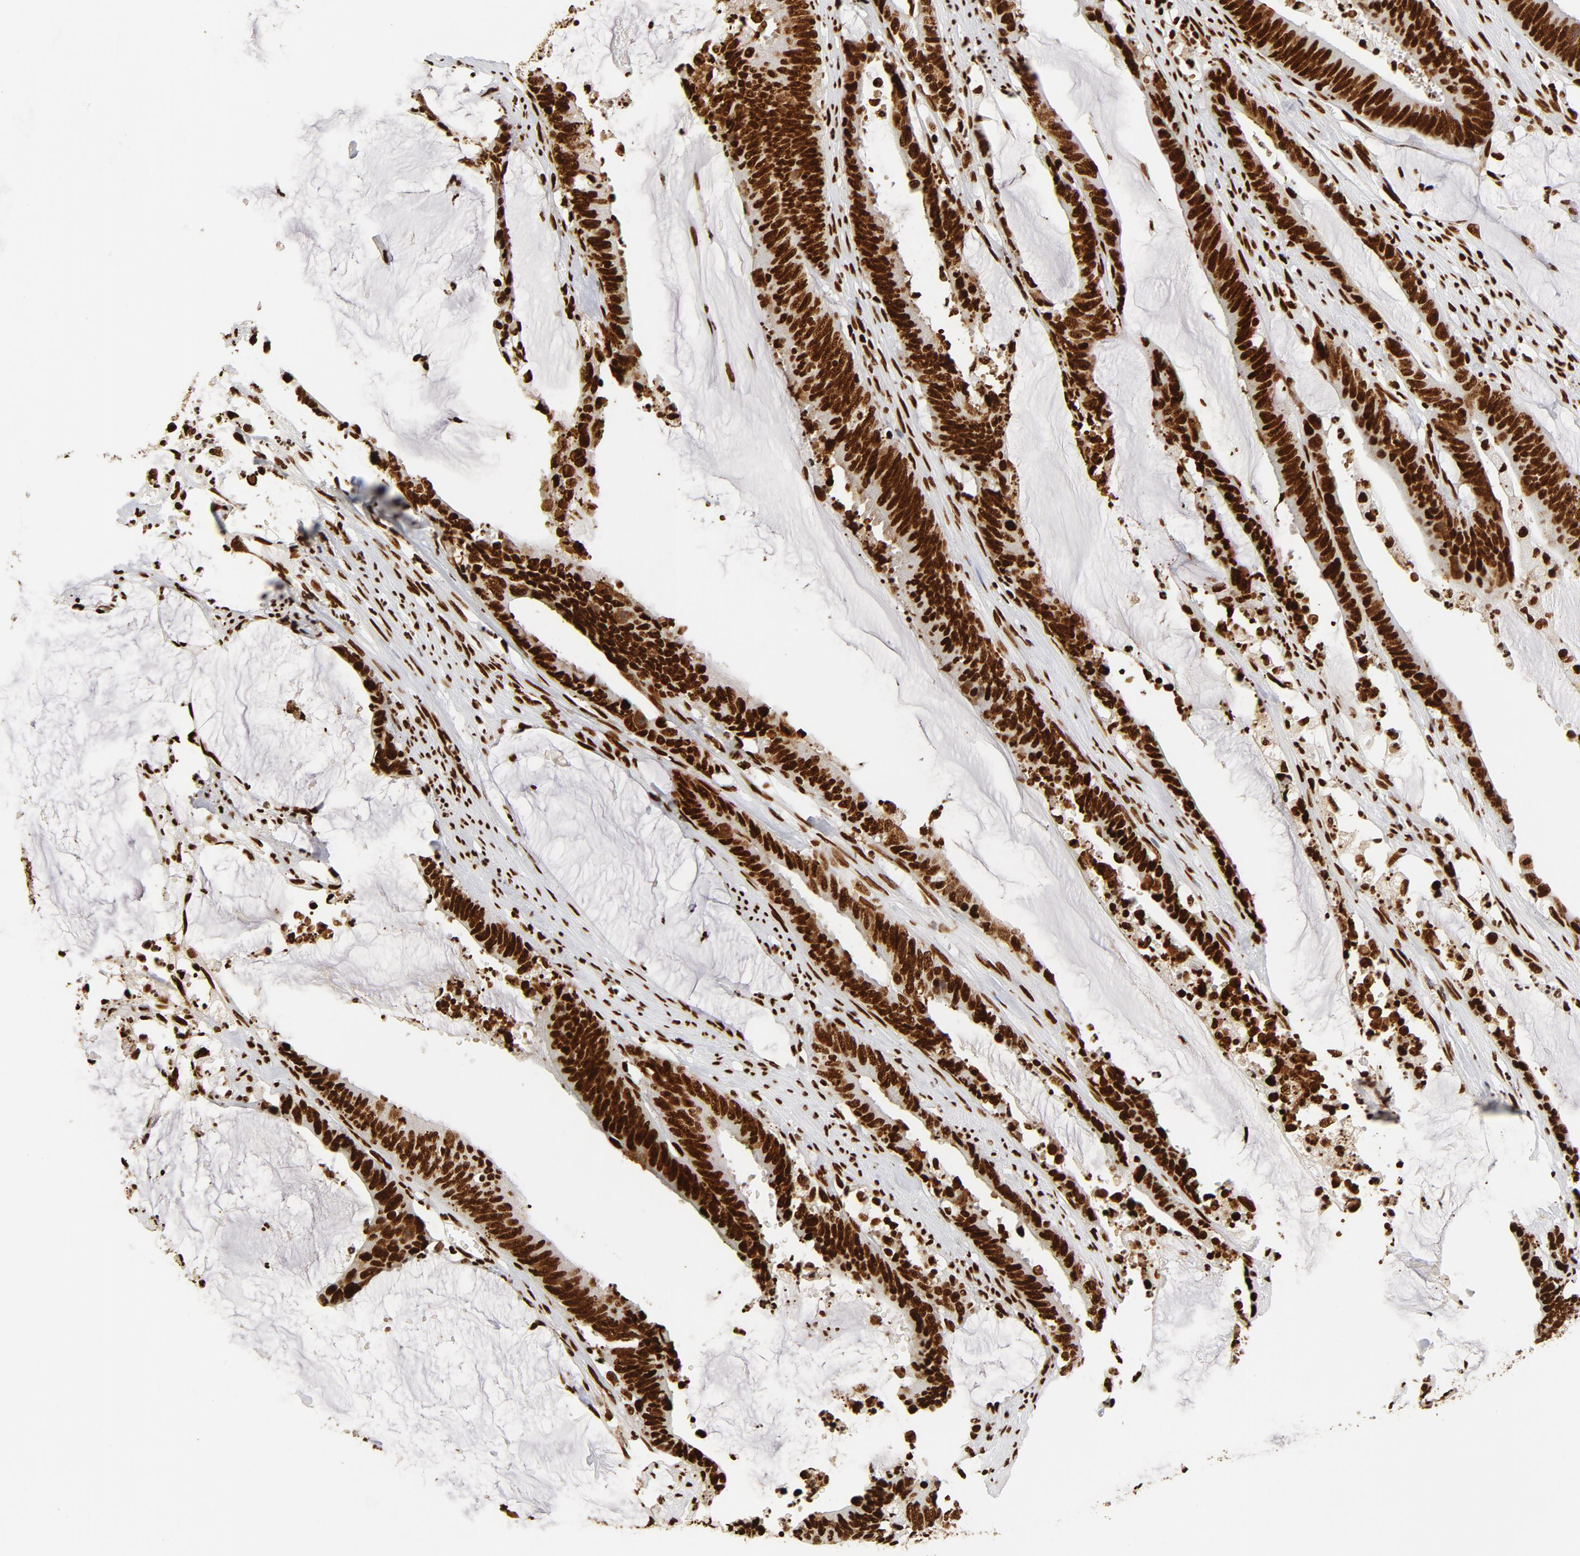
{"staining": {"intensity": "strong", "quantity": ">75%", "location": "nuclear"}, "tissue": "colorectal cancer", "cell_type": "Tumor cells", "image_type": "cancer", "snomed": [{"axis": "morphology", "description": "Adenocarcinoma, NOS"}, {"axis": "topography", "description": "Rectum"}], "caption": "Tumor cells demonstrate high levels of strong nuclear staining in approximately >75% of cells in adenocarcinoma (colorectal).", "gene": "XRCC6", "patient": {"sex": "female", "age": 66}}